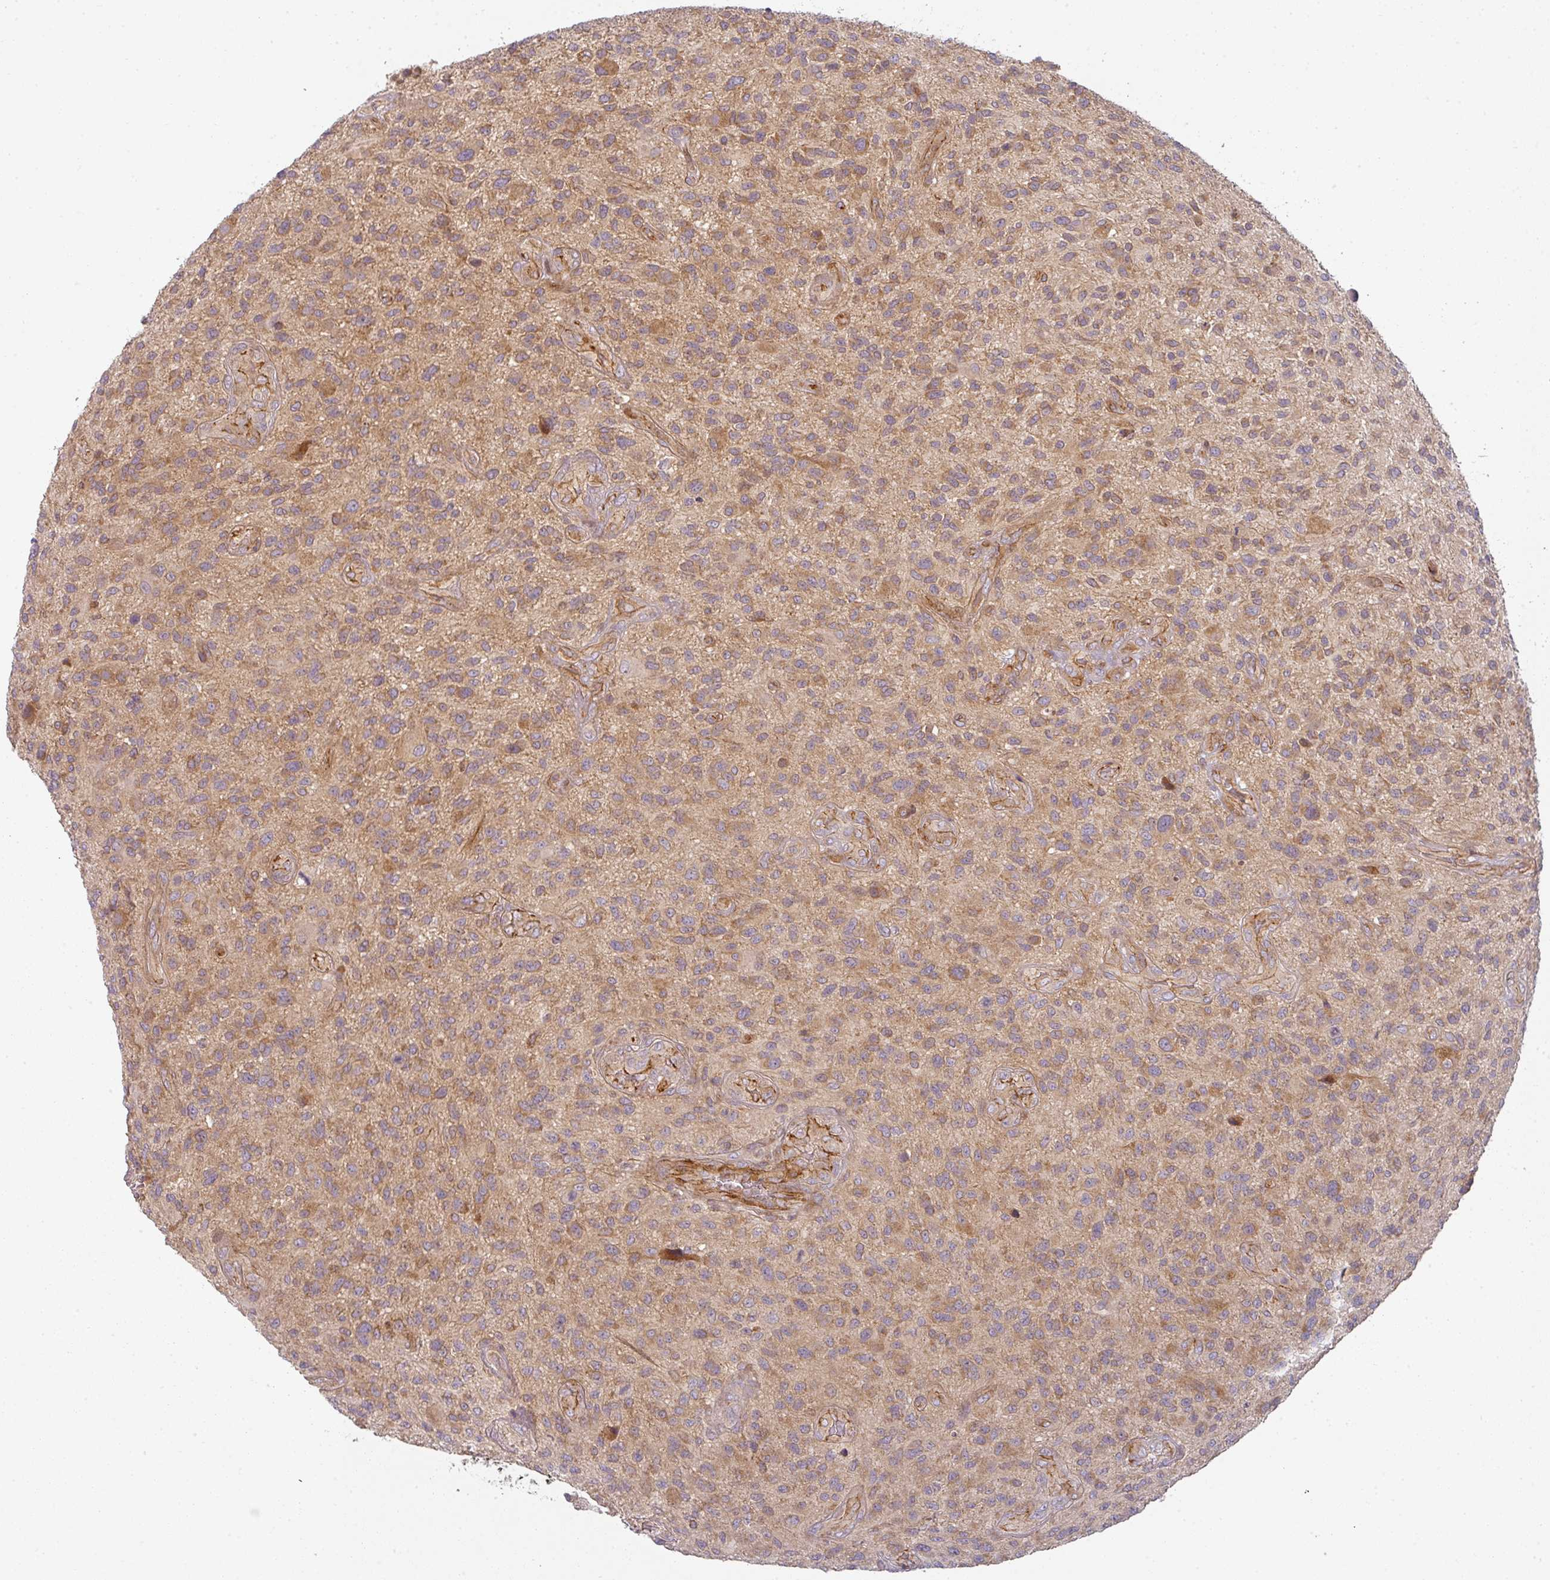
{"staining": {"intensity": "moderate", "quantity": ">75%", "location": "cytoplasmic/membranous"}, "tissue": "glioma", "cell_type": "Tumor cells", "image_type": "cancer", "snomed": [{"axis": "morphology", "description": "Glioma, malignant, High grade"}, {"axis": "topography", "description": "Brain"}], "caption": "High-magnification brightfield microscopy of glioma stained with DAB (brown) and counterstained with hematoxylin (blue). tumor cells exhibit moderate cytoplasmic/membranous positivity is appreciated in approximately>75% of cells.", "gene": "CNOT1", "patient": {"sex": "male", "age": 47}}